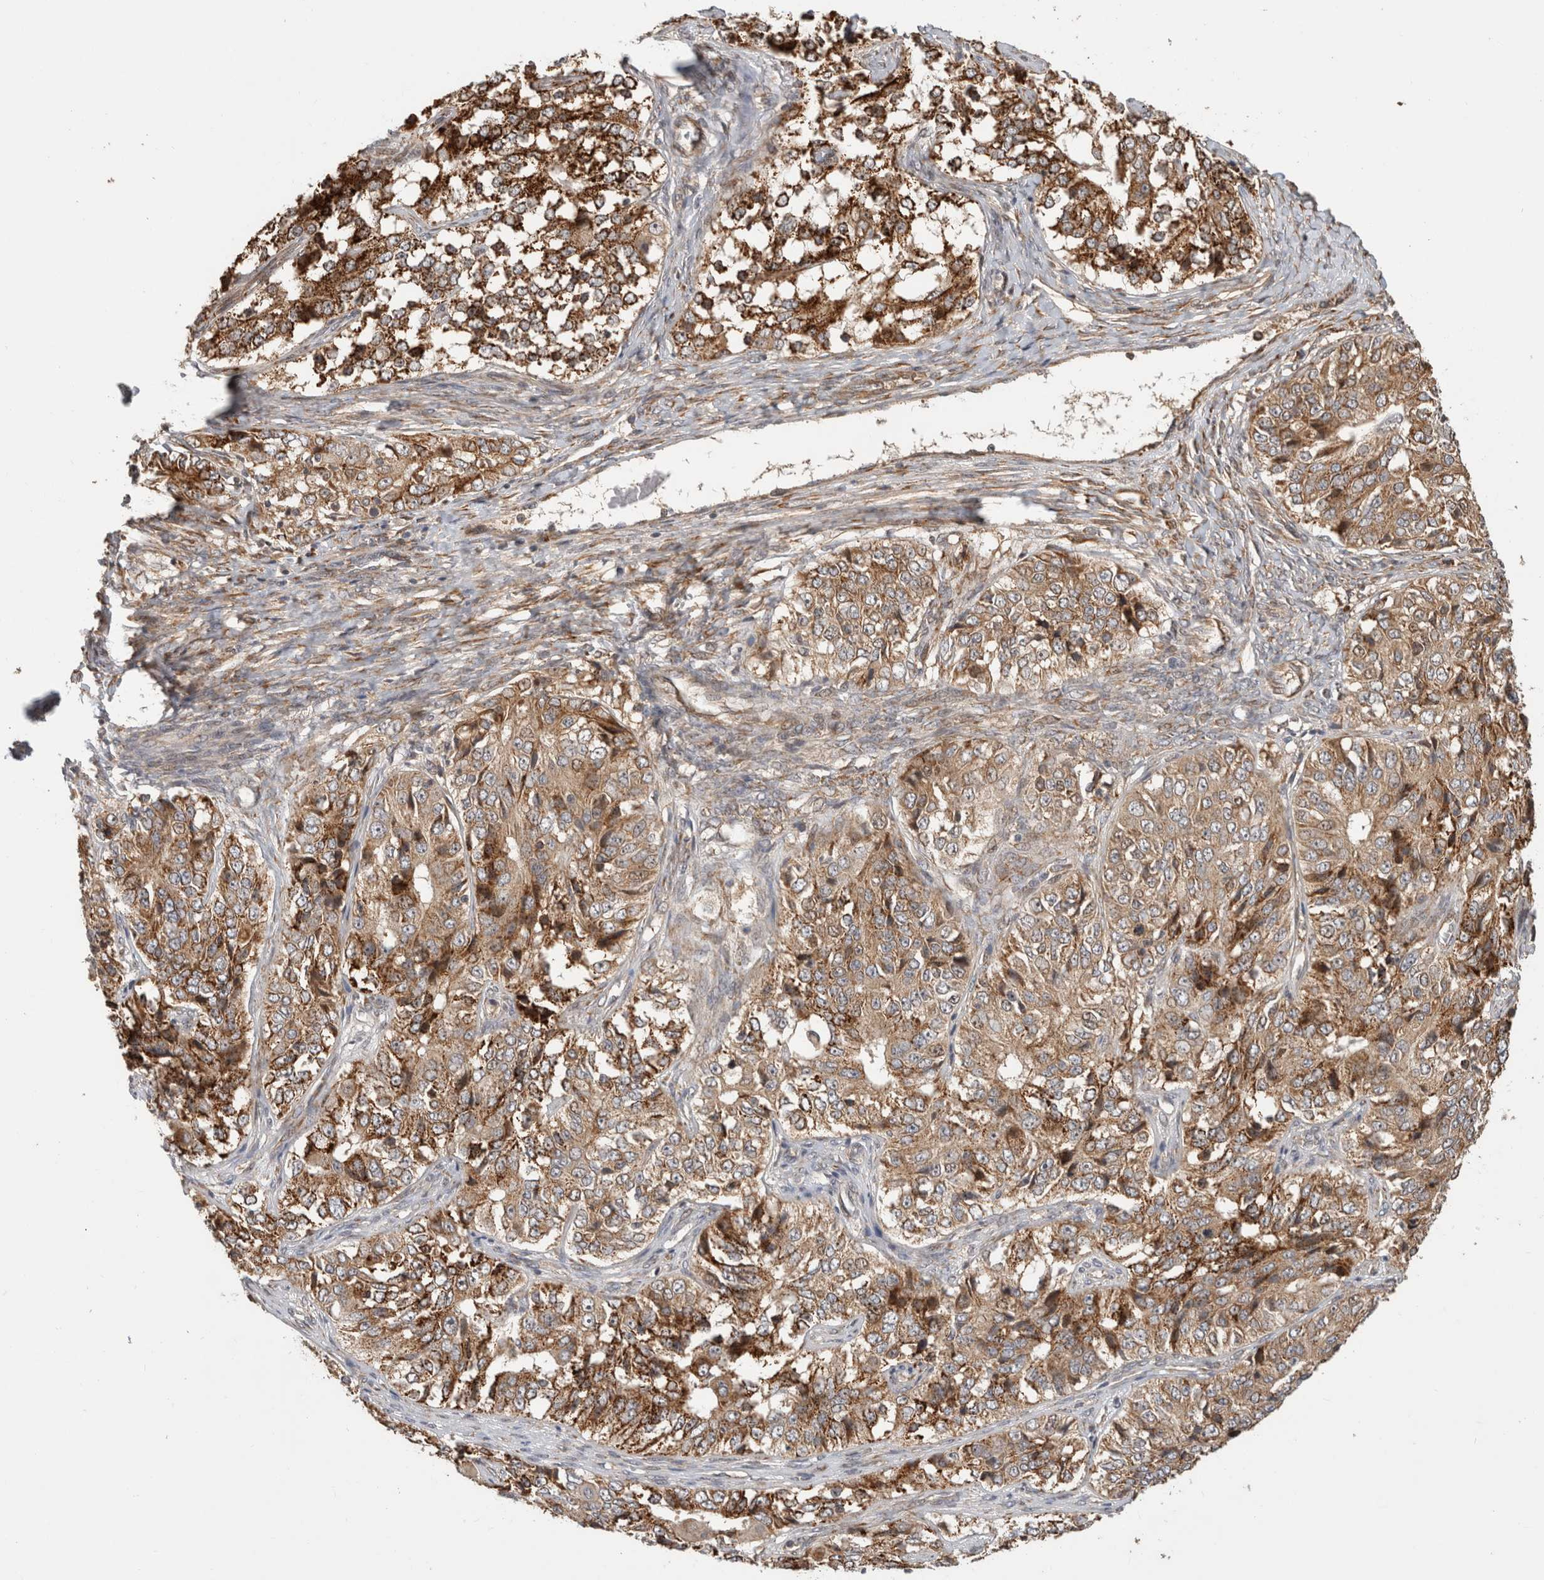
{"staining": {"intensity": "moderate", "quantity": ">75%", "location": "cytoplasmic/membranous"}, "tissue": "ovarian cancer", "cell_type": "Tumor cells", "image_type": "cancer", "snomed": [{"axis": "morphology", "description": "Carcinoma, endometroid"}, {"axis": "topography", "description": "Ovary"}], "caption": "Protein analysis of ovarian endometroid carcinoma tissue displays moderate cytoplasmic/membranous staining in approximately >75% of tumor cells.", "gene": "PCDHB15", "patient": {"sex": "female", "age": 51}}